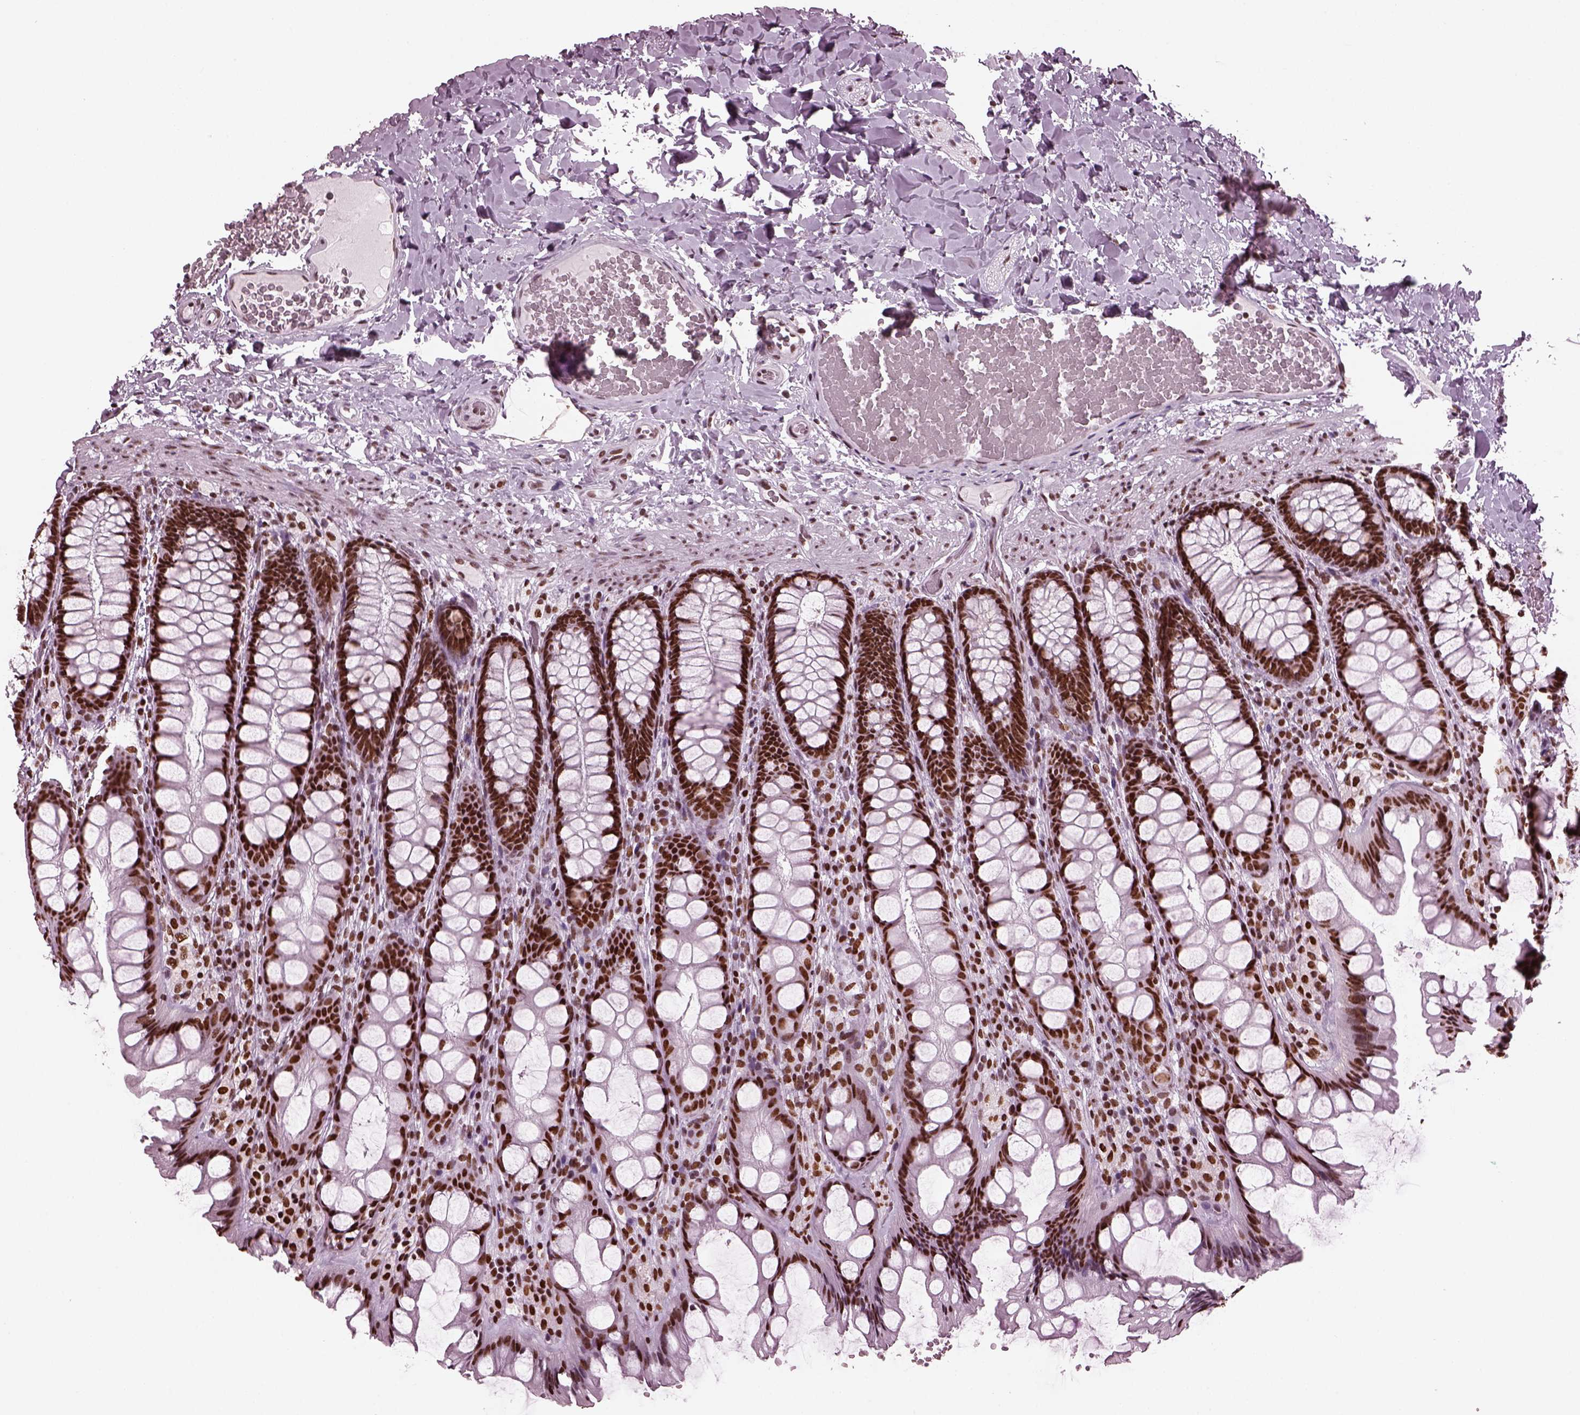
{"staining": {"intensity": "moderate", "quantity": ">75%", "location": "nuclear"}, "tissue": "colon", "cell_type": "Endothelial cells", "image_type": "normal", "snomed": [{"axis": "morphology", "description": "Normal tissue, NOS"}, {"axis": "topography", "description": "Colon"}], "caption": "Immunohistochemistry of benign human colon reveals medium levels of moderate nuclear staining in about >75% of endothelial cells.", "gene": "CBFA2T3", "patient": {"sex": "male", "age": 47}}